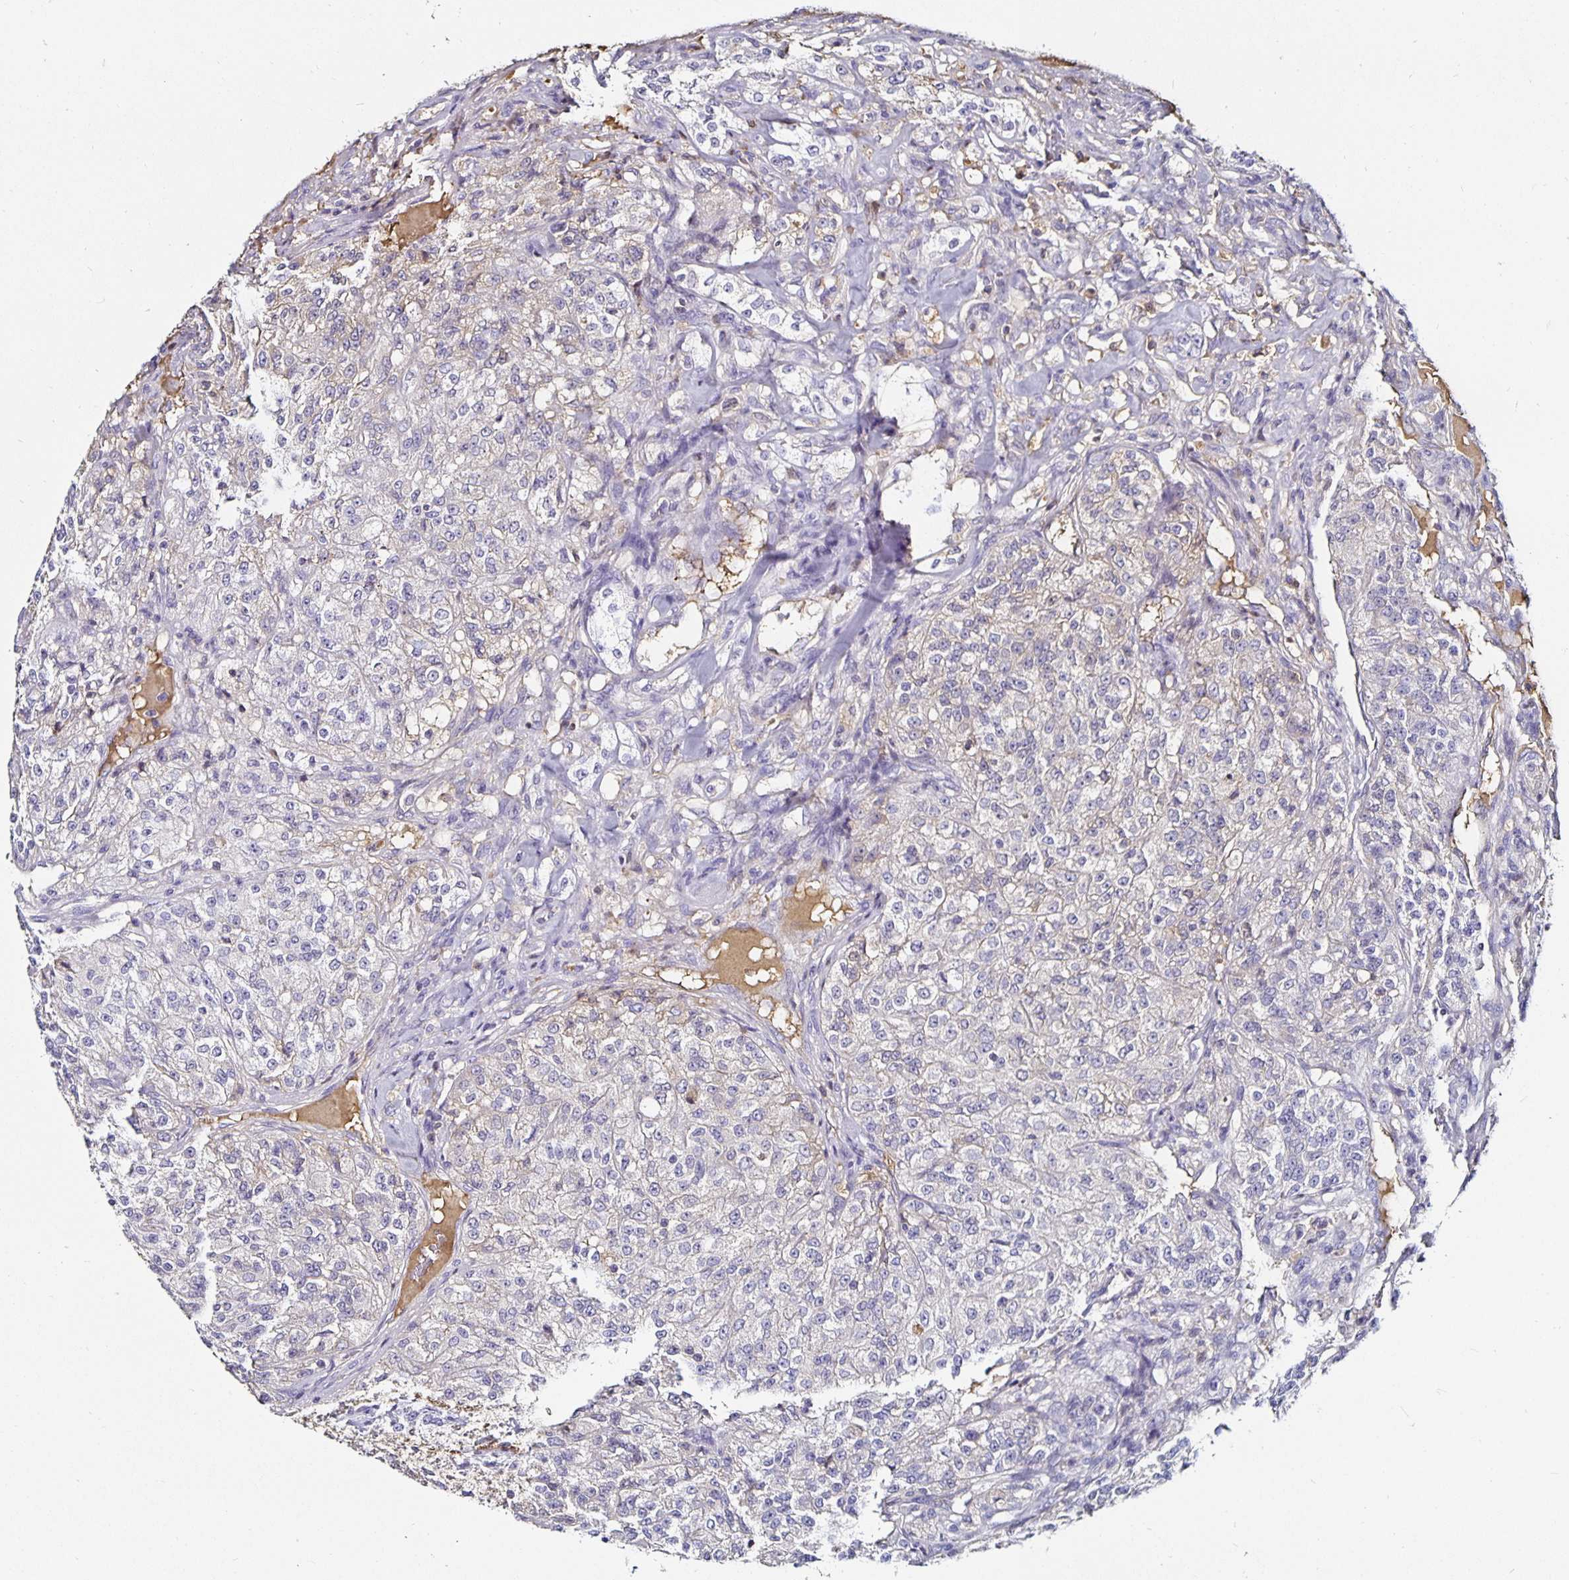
{"staining": {"intensity": "negative", "quantity": "none", "location": "none"}, "tissue": "renal cancer", "cell_type": "Tumor cells", "image_type": "cancer", "snomed": [{"axis": "morphology", "description": "Adenocarcinoma, NOS"}, {"axis": "topography", "description": "Kidney"}], "caption": "Immunohistochemistry (IHC) photomicrograph of neoplastic tissue: adenocarcinoma (renal) stained with DAB shows no significant protein positivity in tumor cells.", "gene": "TTR", "patient": {"sex": "female", "age": 63}}